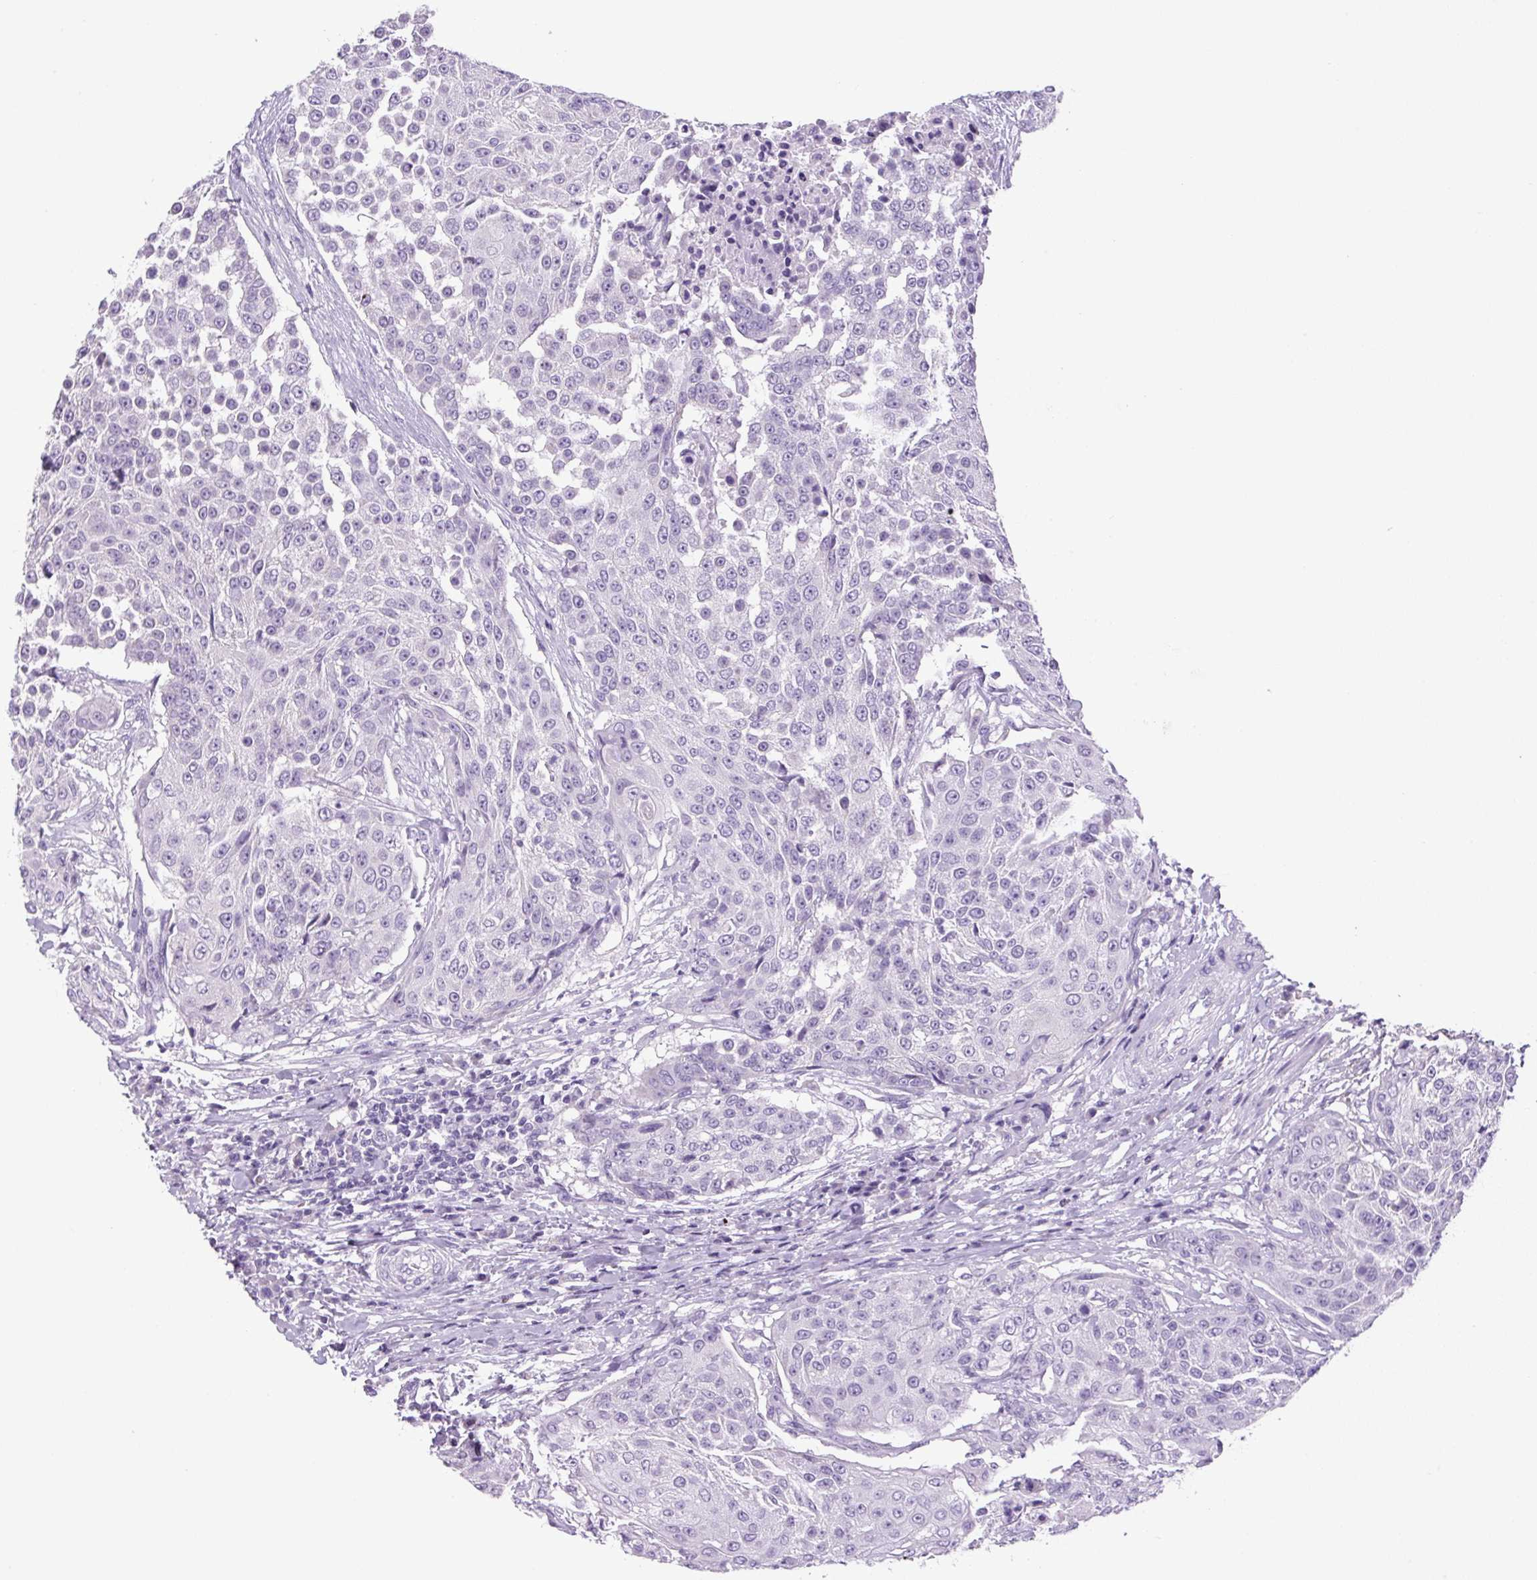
{"staining": {"intensity": "negative", "quantity": "none", "location": "none"}, "tissue": "urothelial cancer", "cell_type": "Tumor cells", "image_type": "cancer", "snomed": [{"axis": "morphology", "description": "Urothelial carcinoma, High grade"}, {"axis": "topography", "description": "Urinary bladder"}], "caption": "Urothelial cancer was stained to show a protein in brown. There is no significant expression in tumor cells. (Stains: DAB immunohistochemistry with hematoxylin counter stain, Microscopy: brightfield microscopy at high magnification).", "gene": "CHGA", "patient": {"sex": "female", "age": 63}}